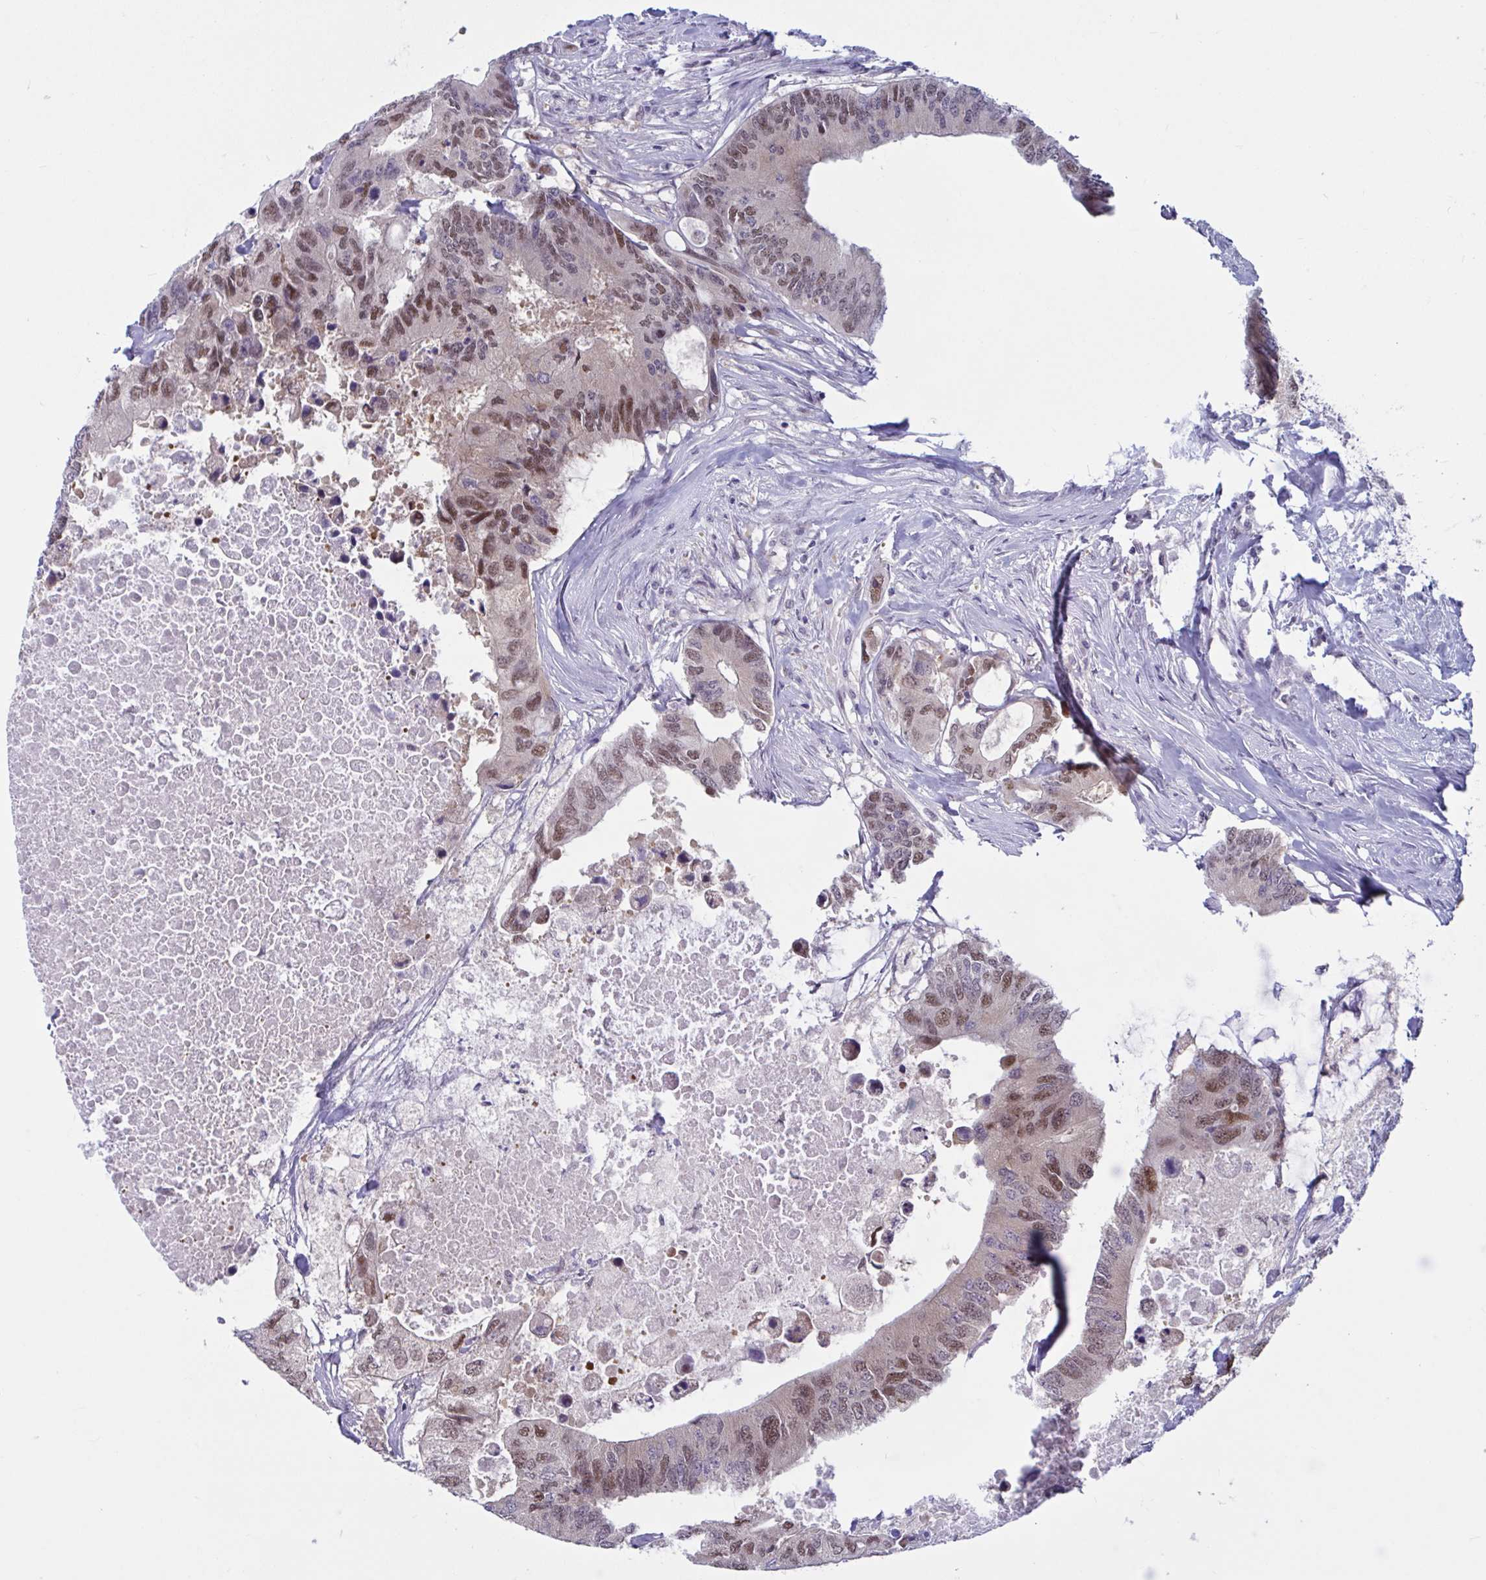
{"staining": {"intensity": "moderate", "quantity": ">75%", "location": "nuclear"}, "tissue": "colorectal cancer", "cell_type": "Tumor cells", "image_type": "cancer", "snomed": [{"axis": "morphology", "description": "Adenocarcinoma, NOS"}, {"axis": "topography", "description": "Colon"}], "caption": "Approximately >75% of tumor cells in adenocarcinoma (colorectal) show moderate nuclear protein expression as visualized by brown immunohistochemical staining.", "gene": "TSN", "patient": {"sex": "male", "age": 71}}